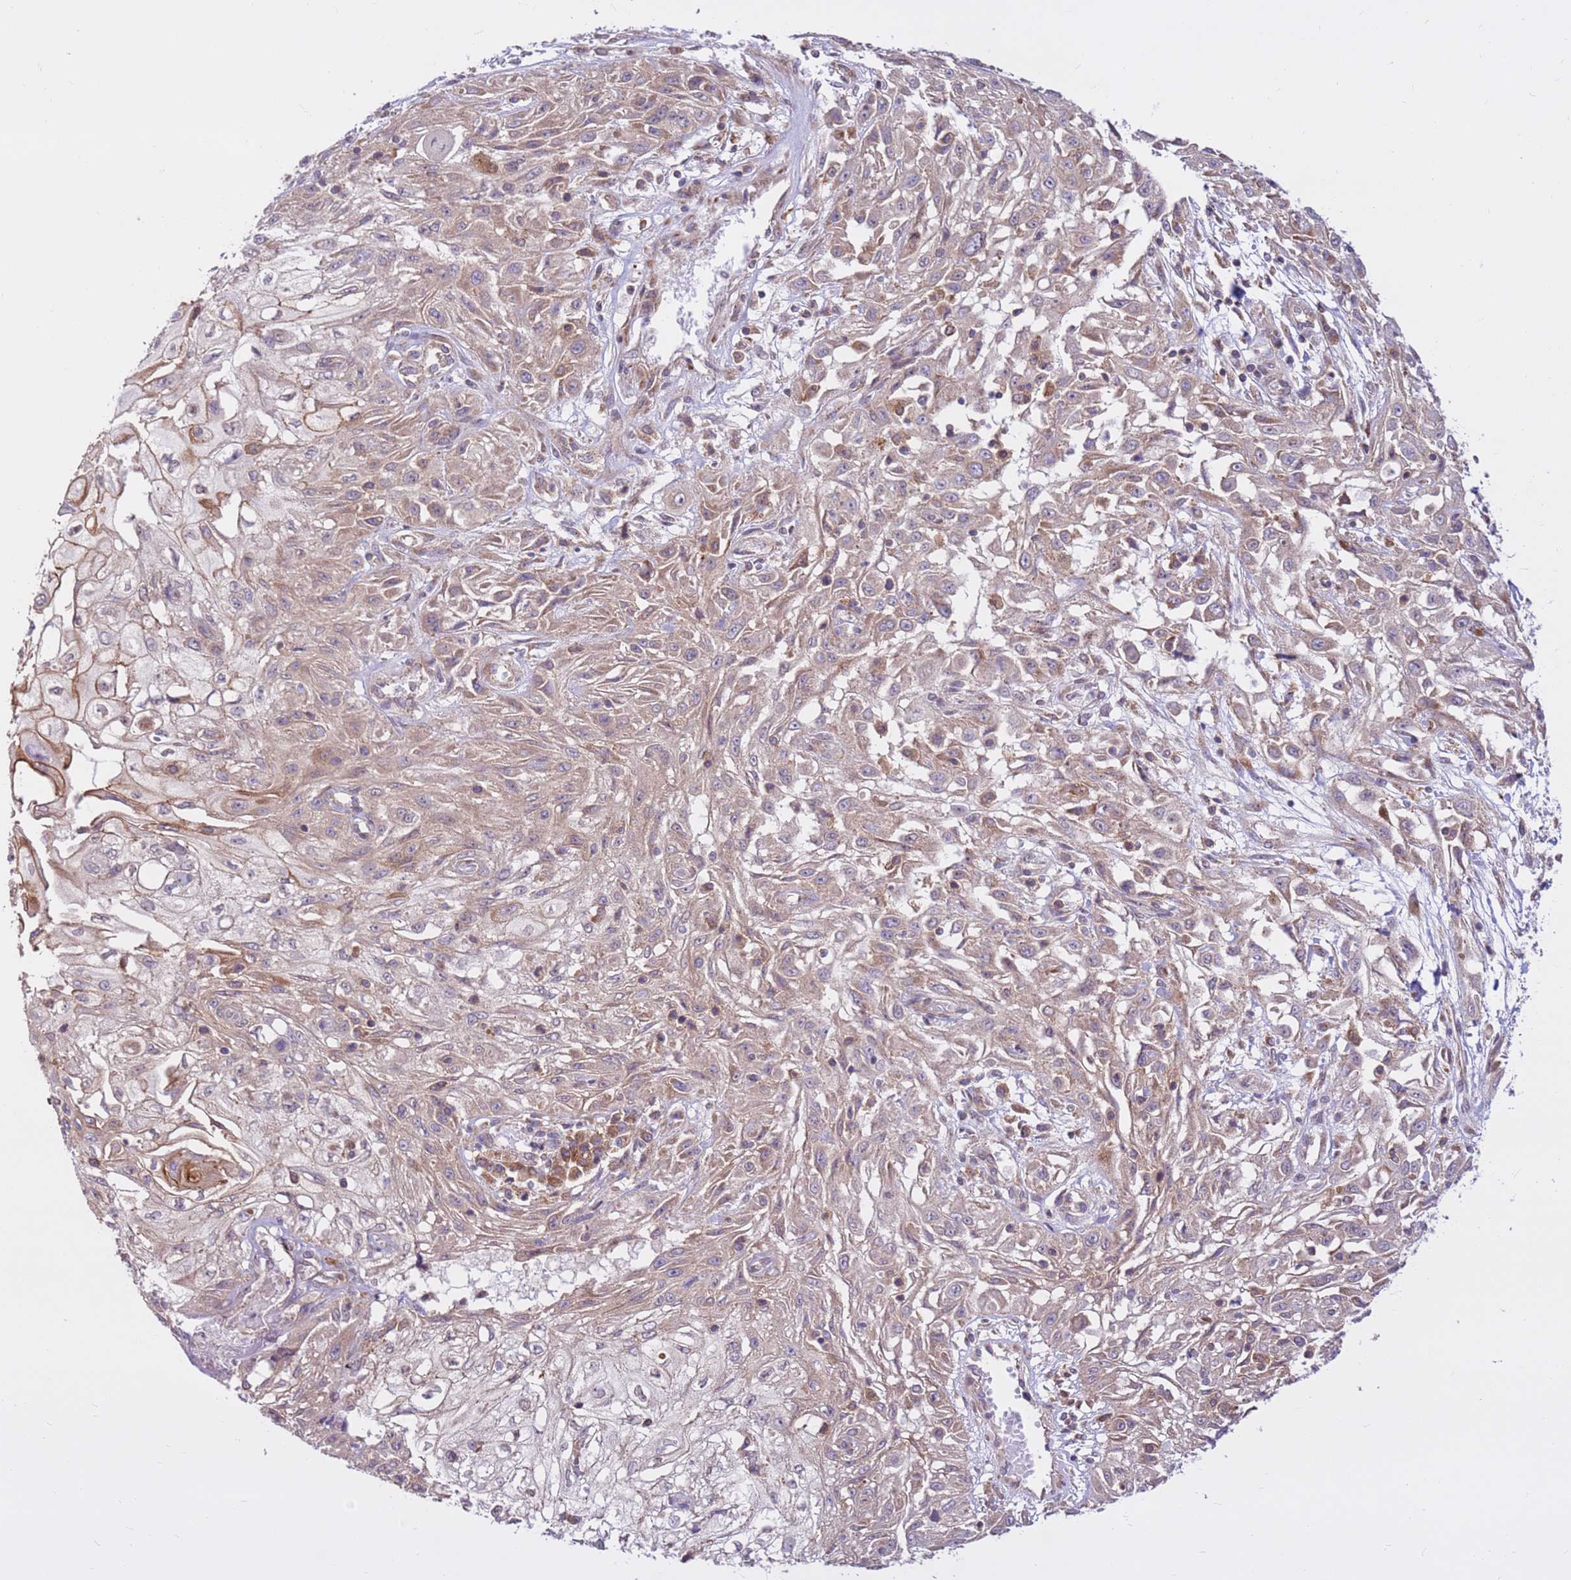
{"staining": {"intensity": "weak", "quantity": ">75%", "location": "cytoplasmic/membranous"}, "tissue": "skin cancer", "cell_type": "Tumor cells", "image_type": "cancer", "snomed": [{"axis": "morphology", "description": "Squamous cell carcinoma, NOS"}, {"axis": "morphology", "description": "Squamous cell carcinoma, metastatic, NOS"}, {"axis": "topography", "description": "Skin"}, {"axis": "topography", "description": "Lymph node"}], "caption": "Protein staining exhibits weak cytoplasmic/membranous positivity in approximately >75% of tumor cells in squamous cell carcinoma (skin). The staining was performed using DAB, with brown indicating positive protein expression. Nuclei are stained blue with hematoxylin.", "gene": "DDX19B", "patient": {"sex": "male", "age": 75}}